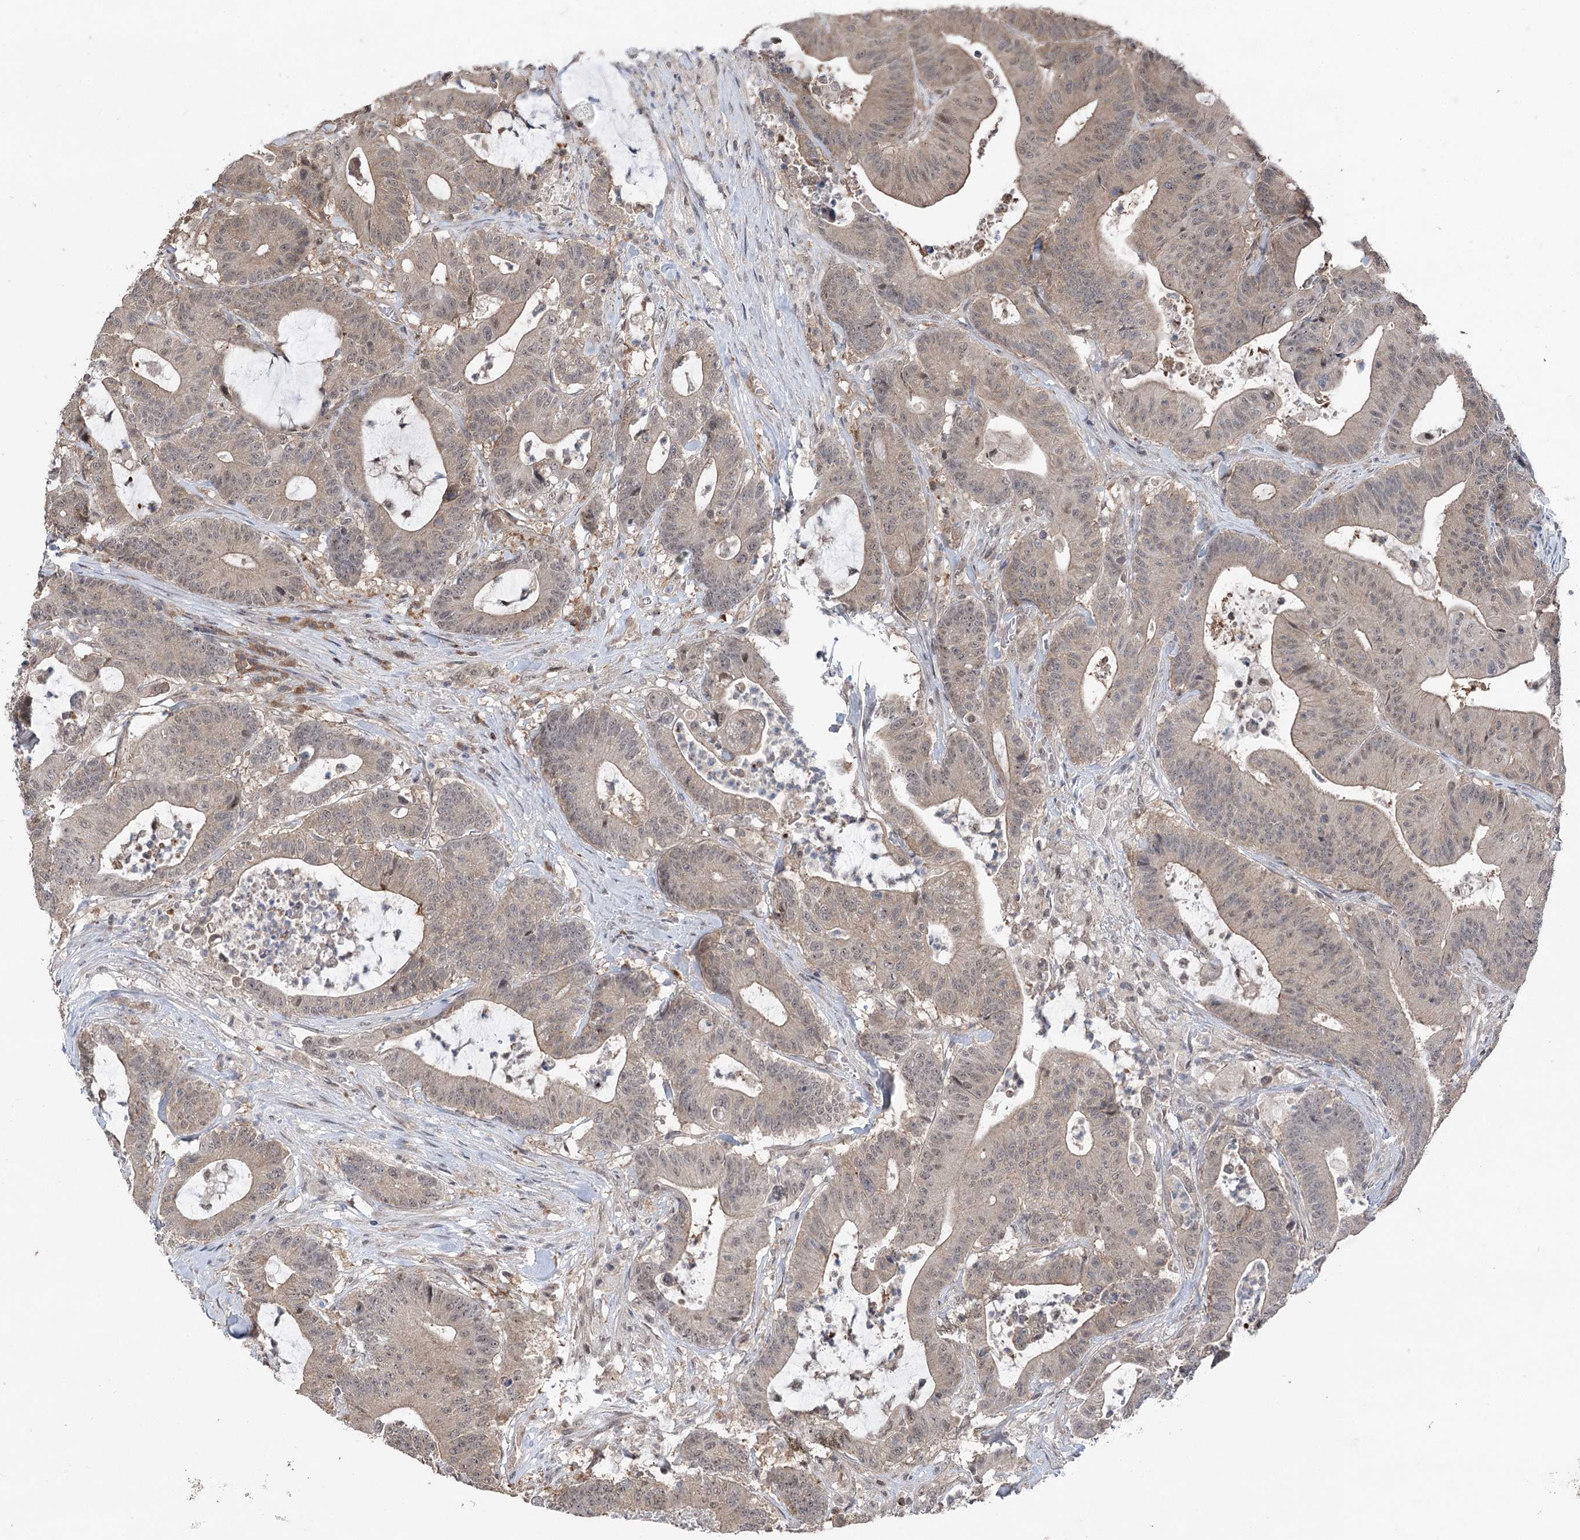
{"staining": {"intensity": "moderate", "quantity": ">75%", "location": "cytoplasmic/membranous"}, "tissue": "colorectal cancer", "cell_type": "Tumor cells", "image_type": "cancer", "snomed": [{"axis": "morphology", "description": "Adenocarcinoma, NOS"}, {"axis": "topography", "description": "Colon"}], "caption": "There is medium levels of moderate cytoplasmic/membranous positivity in tumor cells of colorectal cancer (adenocarcinoma), as demonstrated by immunohistochemical staining (brown color).", "gene": "CCSER2", "patient": {"sex": "female", "age": 84}}